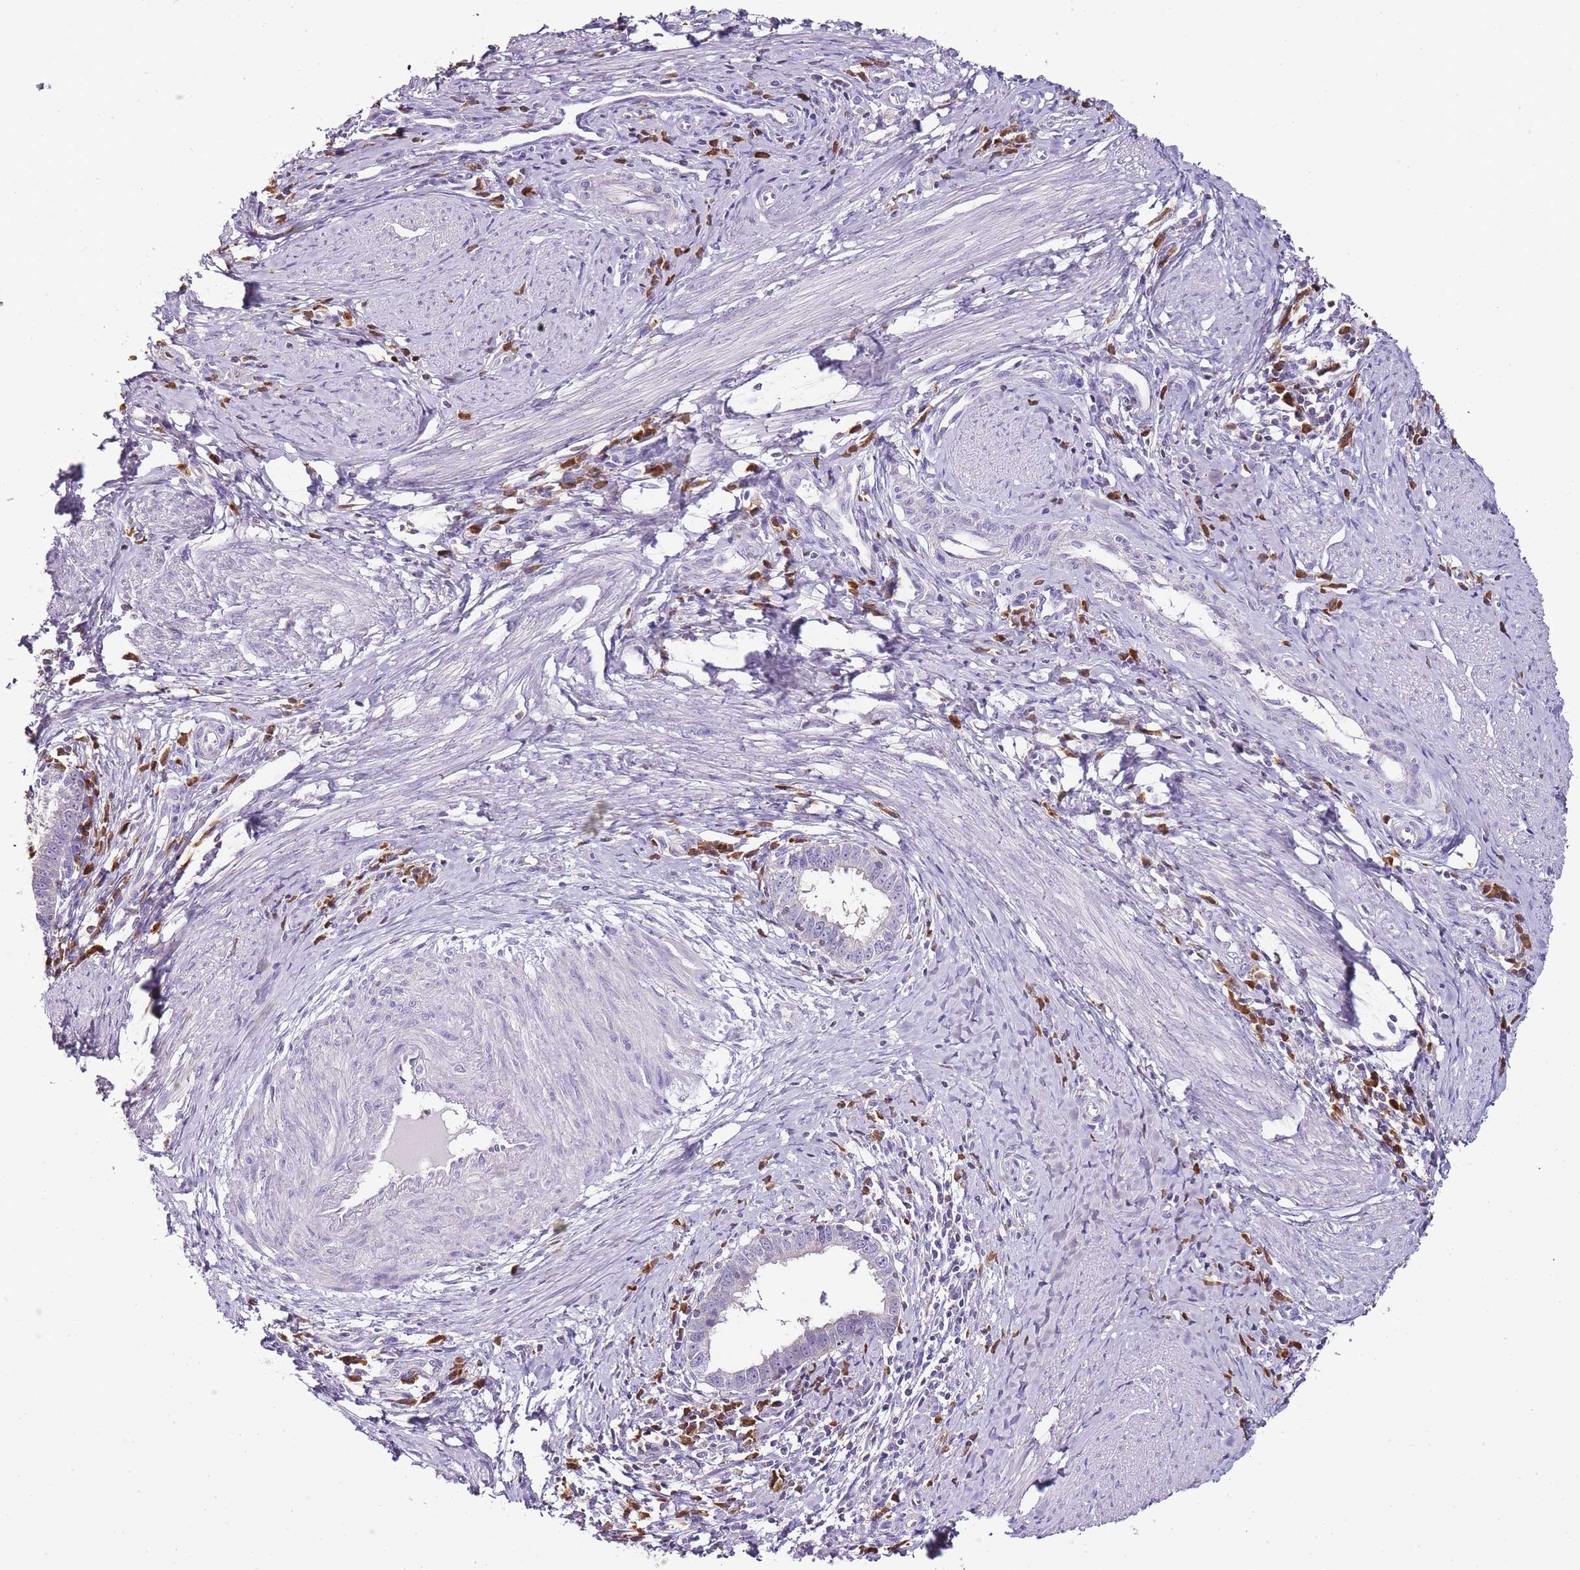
{"staining": {"intensity": "negative", "quantity": "none", "location": "none"}, "tissue": "cervical cancer", "cell_type": "Tumor cells", "image_type": "cancer", "snomed": [{"axis": "morphology", "description": "Adenocarcinoma, NOS"}, {"axis": "topography", "description": "Cervix"}], "caption": "A histopathology image of human cervical adenocarcinoma is negative for staining in tumor cells.", "gene": "ZBP1", "patient": {"sex": "female", "age": 36}}